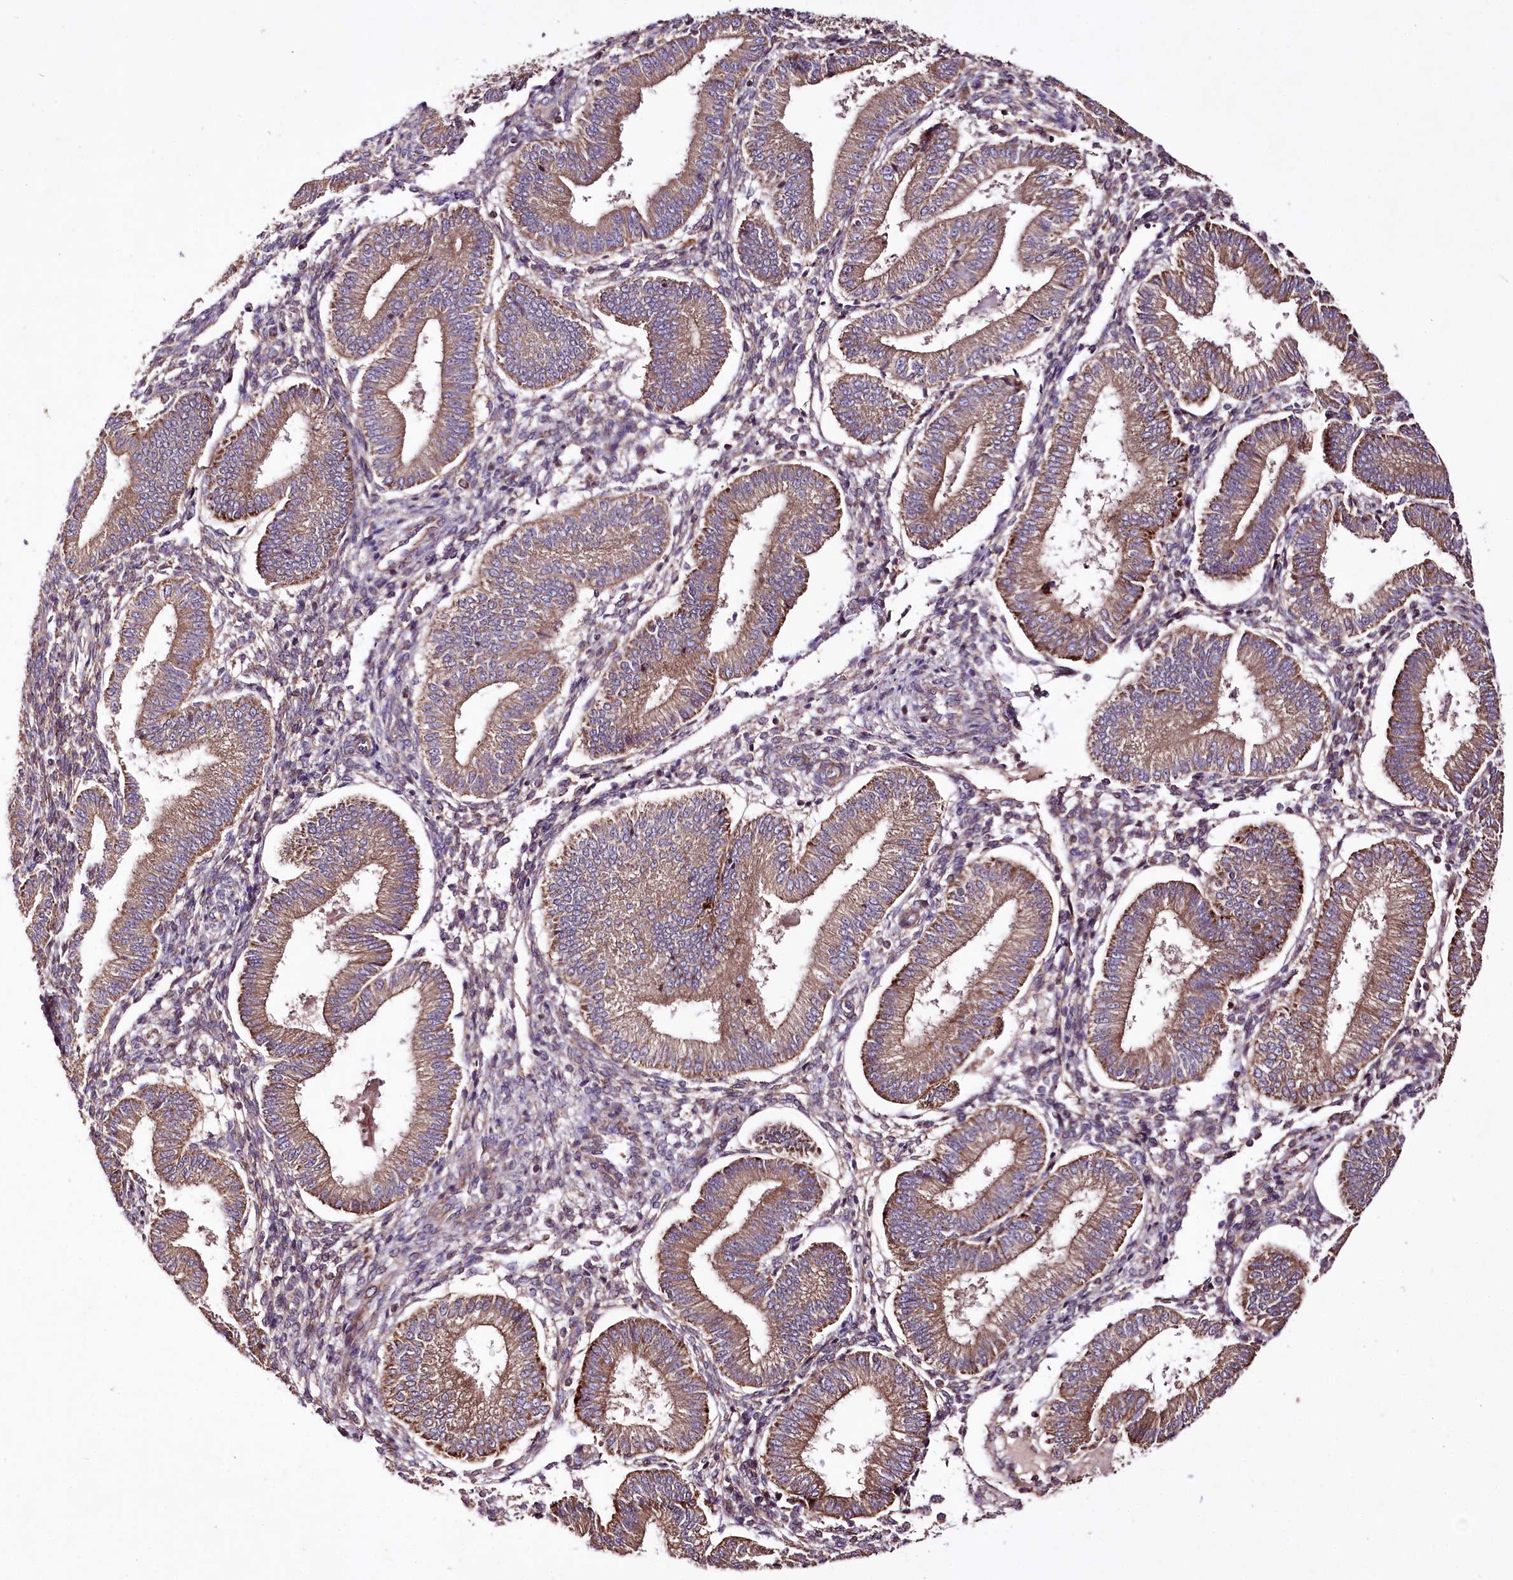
{"staining": {"intensity": "weak", "quantity": "25%-75%", "location": "cytoplasmic/membranous"}, "tissue": "endometrium", "cell_type": "Cells in endometrial stroma", "image_type": "normal", "snomed": [{"axis": "morphology", "description": "Normal tissue, NOS"}, {"axis": "topography", "description": "Endometrium"}], "caption": "Endometrium stained with DAB (3,3'-diaminobenzidine) IHC shows low levels of weak cytoplasmic/membranous positivity in about 25%-75% of cells in endometrial stroma.", "gene": "WWC1", "patient": {"sex": "female", "age": 39}}